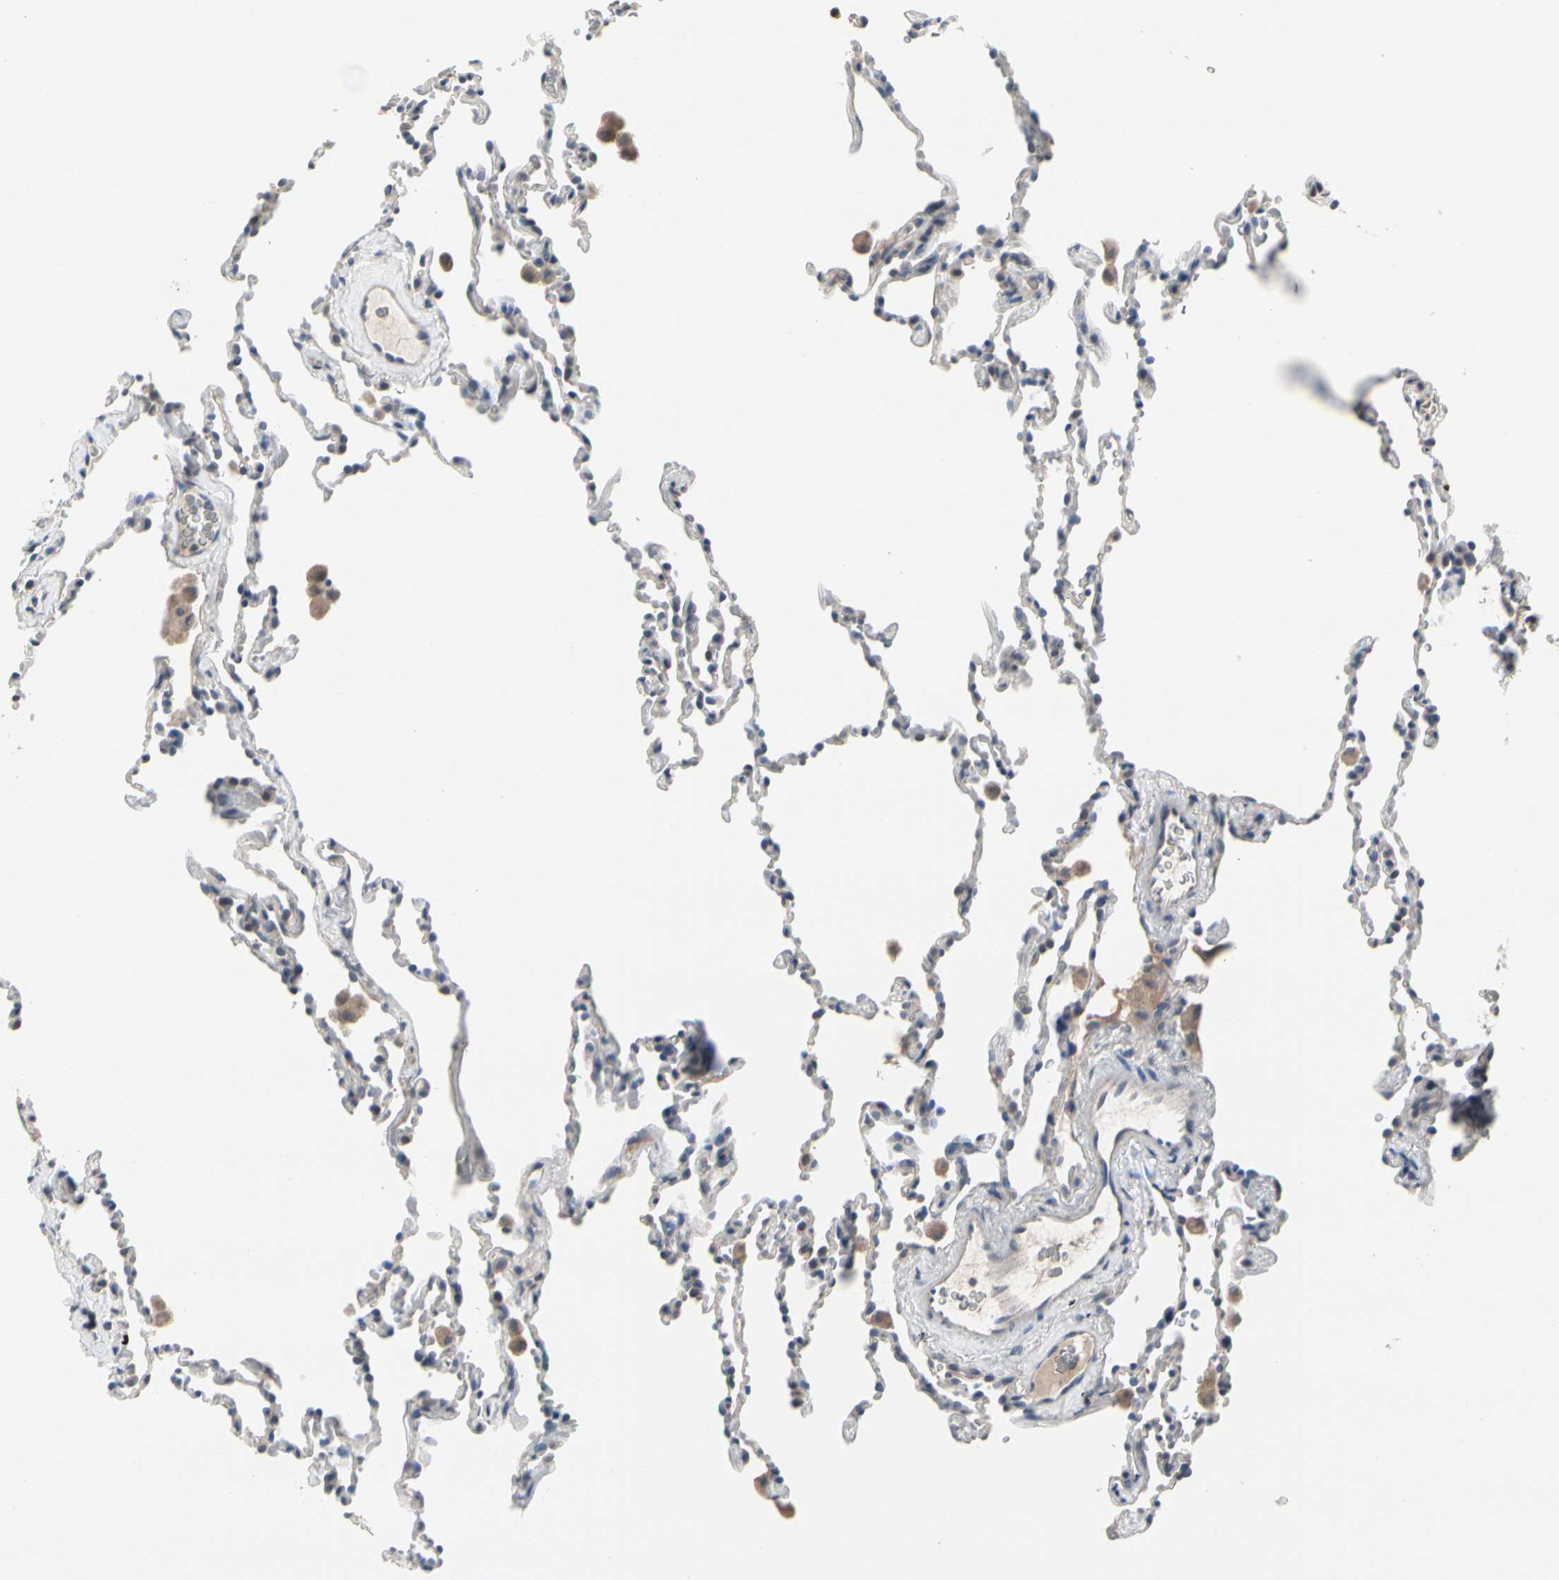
{"staining": {"intensity": "negative", "quantity": "none", "location": "none"}, "tissue": "lung", "cell_type": "Alveolar cells", "image_type": "normal", "snomed": [{"axis": "morphology", "description": "Normal tissue, NOS"}, {"axis": "morphology", "description": "Soft tissue tumor metastatic"}, {"axis": "topography", "description": "Lung"}], "caption": "A high-resolution micrograph shows IHC staining of unremarkable lung, which shows no significant expression in alveolar cells. (DAB IHC, high magnification).", "gene": "SV2A", "patient": {"sex": "male", "age": 59}}